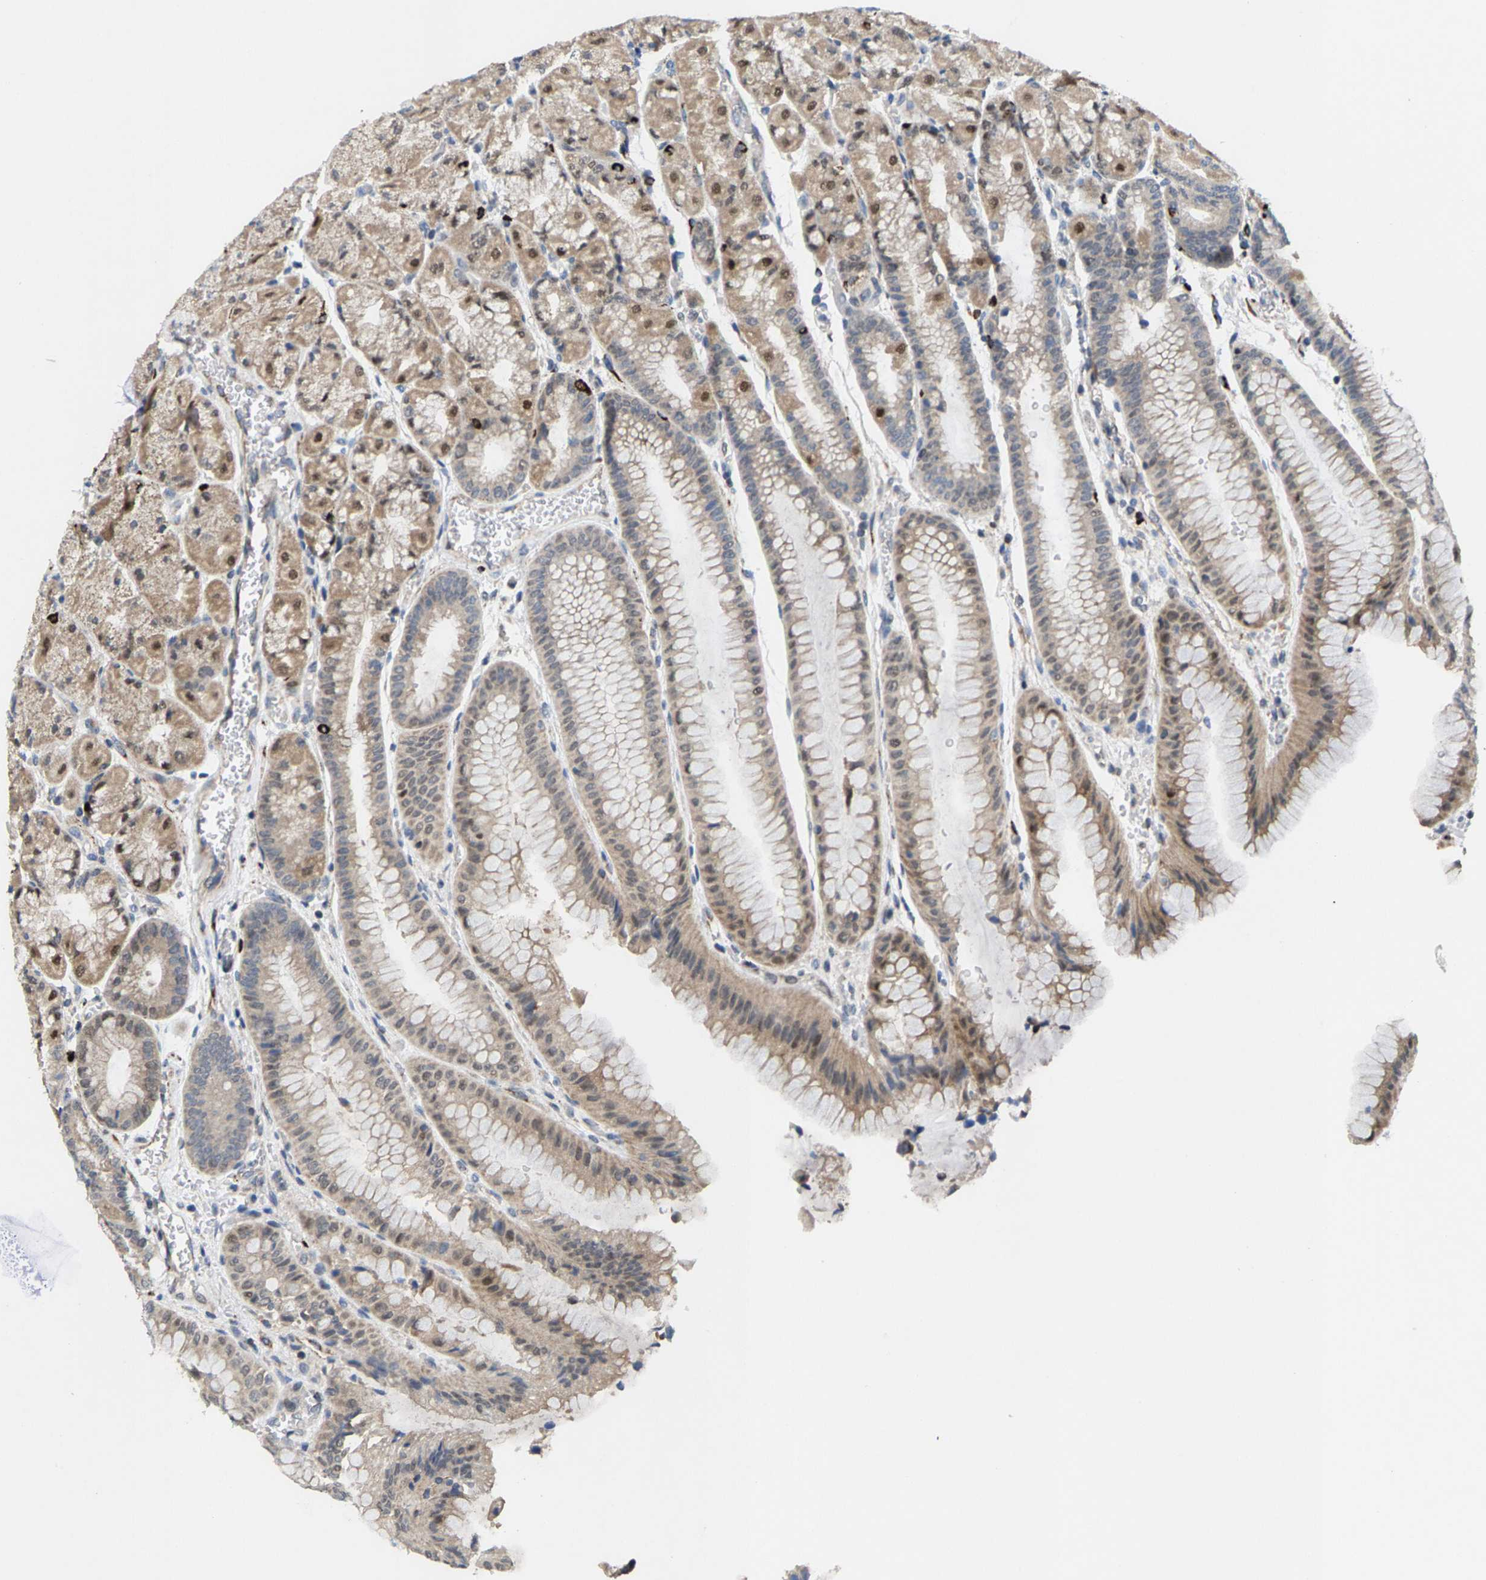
{"staining": {"intensity": "moderate", "quantity": "25%-75%", "location": "cytoplasmic/membranous,nuclear"}, "tissue": "stomach", "cell_type": "Glandular cells", "image_type": "normal", "snomed": [{"axis": "morphology", "description": "Normal tissue, NOS"}, {"axis": "morphology", "description": "Carcinoid, malignant, NOS"}, {"axis": "topography", "description": "Stomach, upper"}], "caption": "Immunohistochemistry (IHC) micrograph of benign human stomach stained for a protein (brown), which shows medium levels of moderate cytoplasmic/membranous,nuclear expression in approximately 25%-75% of glandular cells.", "gene": "TDRKH", "patient": {"sex": "male", "age": 39}}